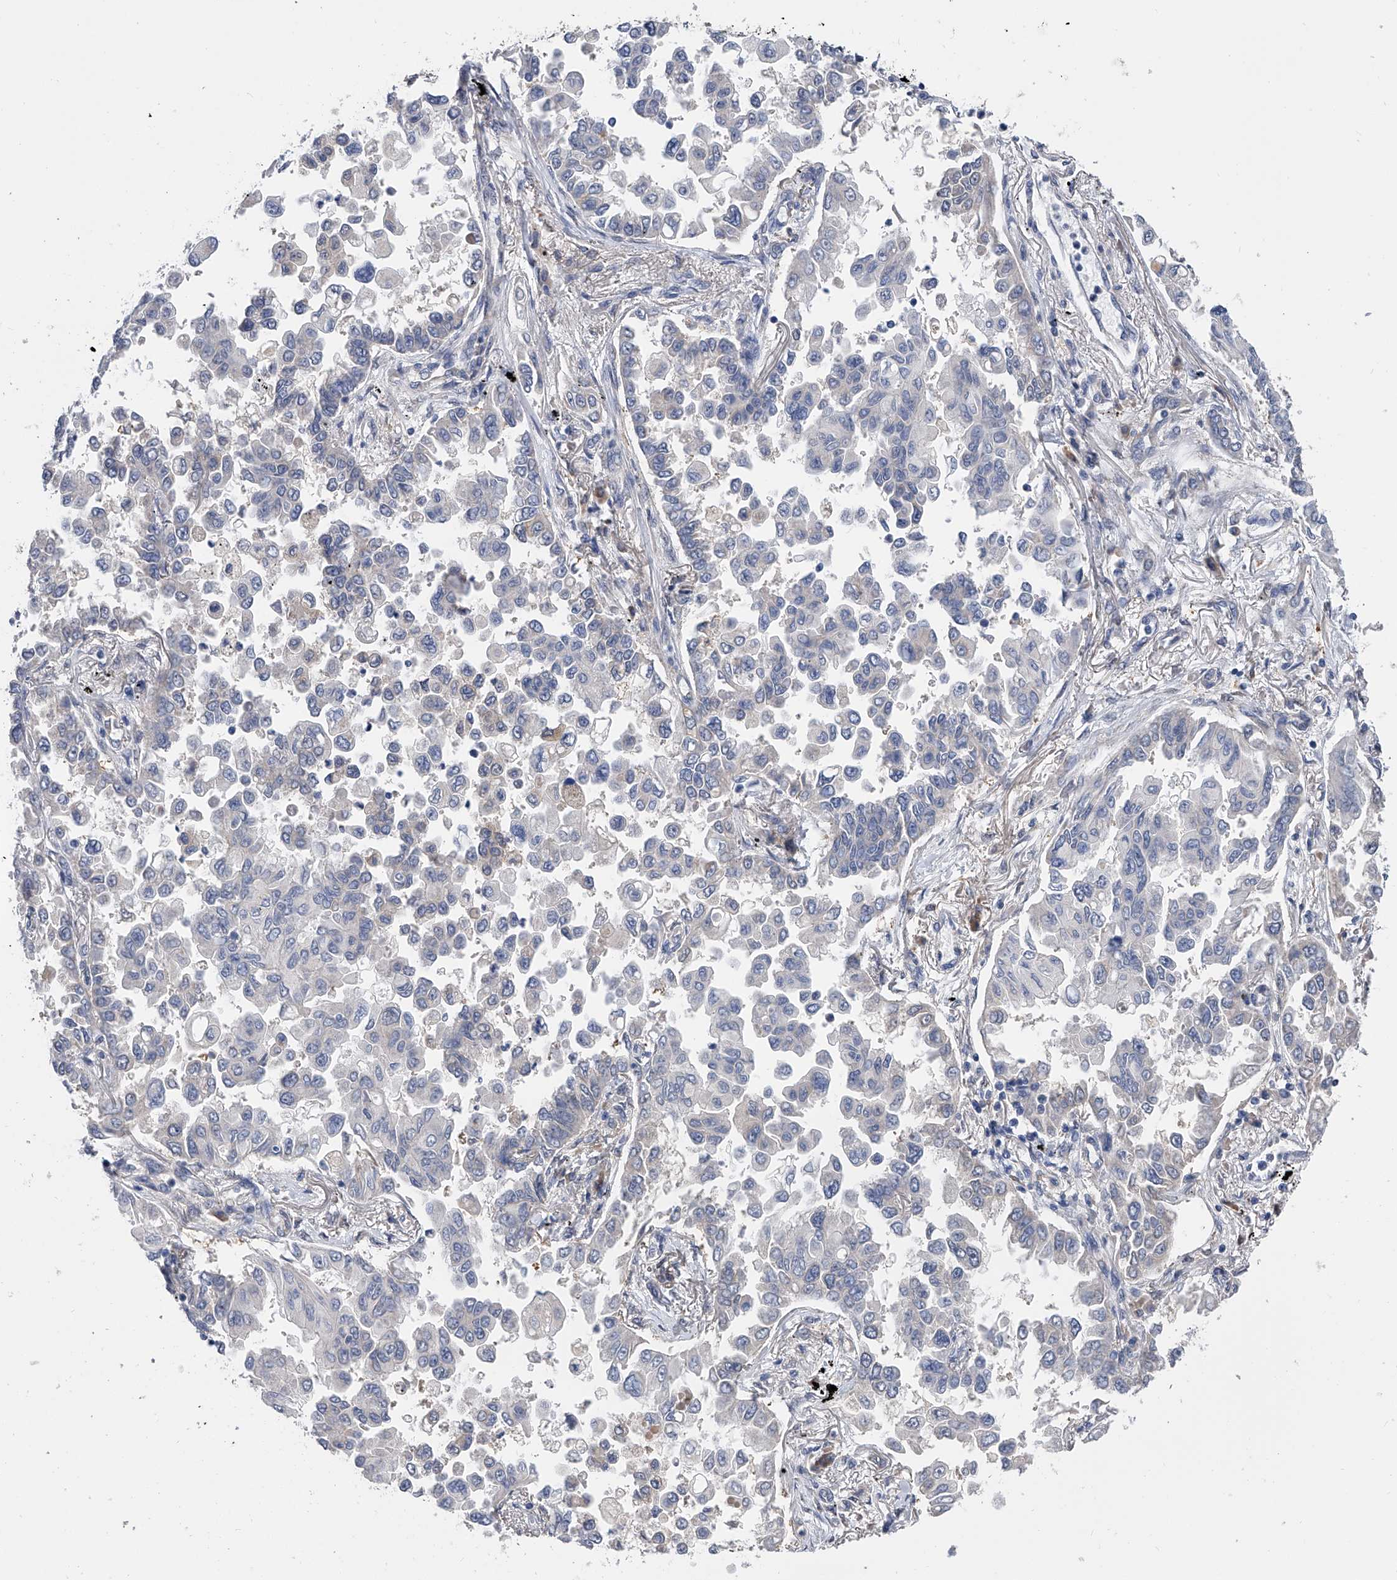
{"staining": {"intensity": "negative", "quantity": "none", "location": "none"}, "tissue": "lung cancer", "cell_type": "Tumor cells", "image_type": "cancer", "snomed": [{"axis": "morphology", "description": "Adenocarcinoma, NOS"}, {"axis": "topography", "description": "Lung"}], "caption": "This is a image of immunohistochemistry staining of adenocarcinoma (lung), which shows no positivity in tumor cells.", "gene": "PGM3", "patient": {"sex": "female", "age": 67}}